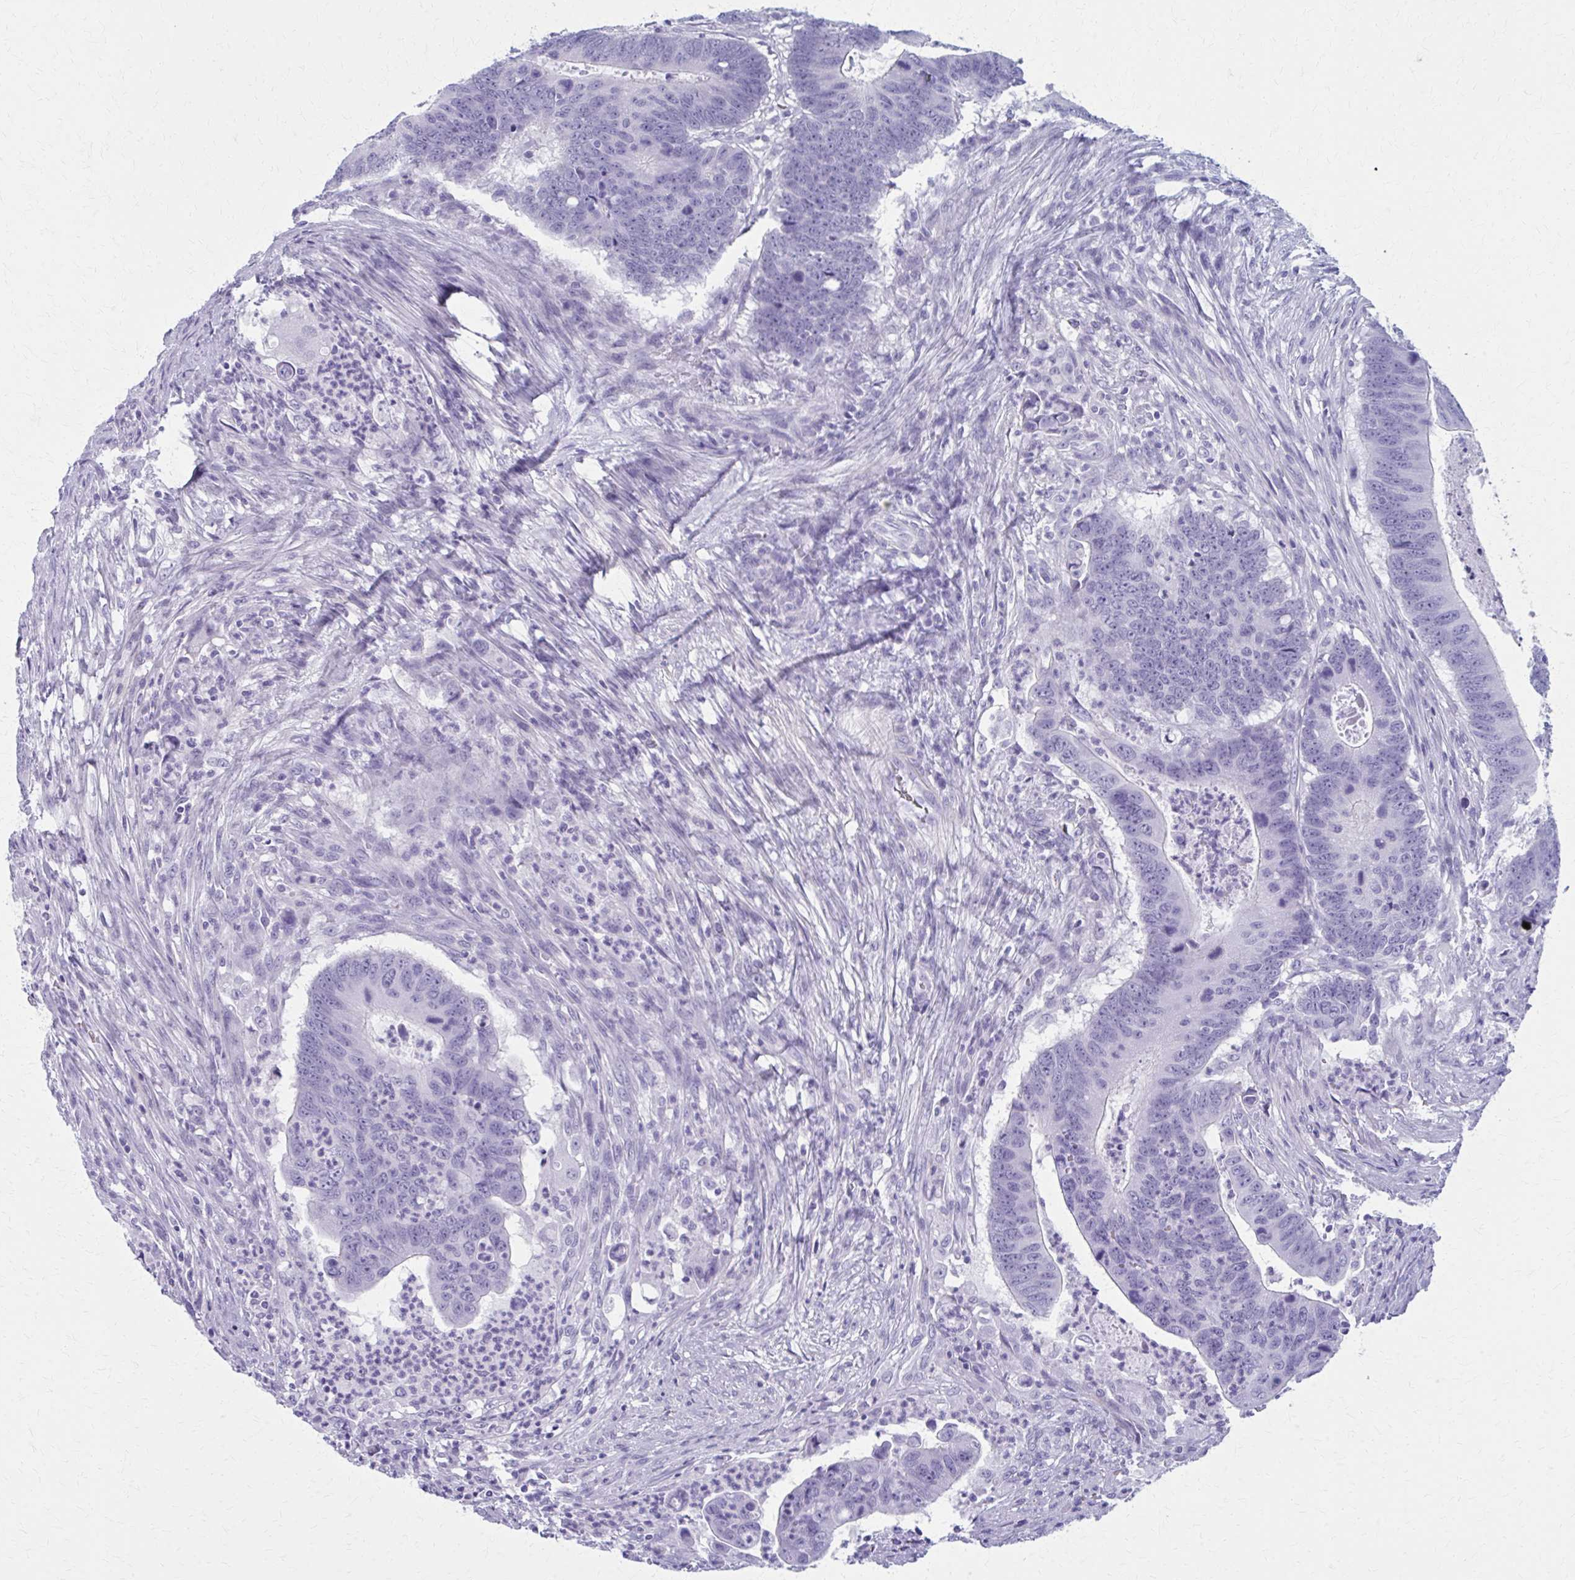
{"staining": {"intensity": "negative", "quantity": "none", "location": "none"}, "tissue": "colorectal cancer", "cell_type": "Tumor cells", "image_type": "cancer", "snomed": [{"axis": "morphology", "description": "Adenocarcinoma, NOS"}, {"axis": "topography", "description": "Colon"}], "caption": "Immunohistochemical staining of human adenocarcinoma (colorectal) exhibits no significant positivity in tumor cells.", "gene": "MPLKIP", "patient": {"sex": "male", "age": 62}}